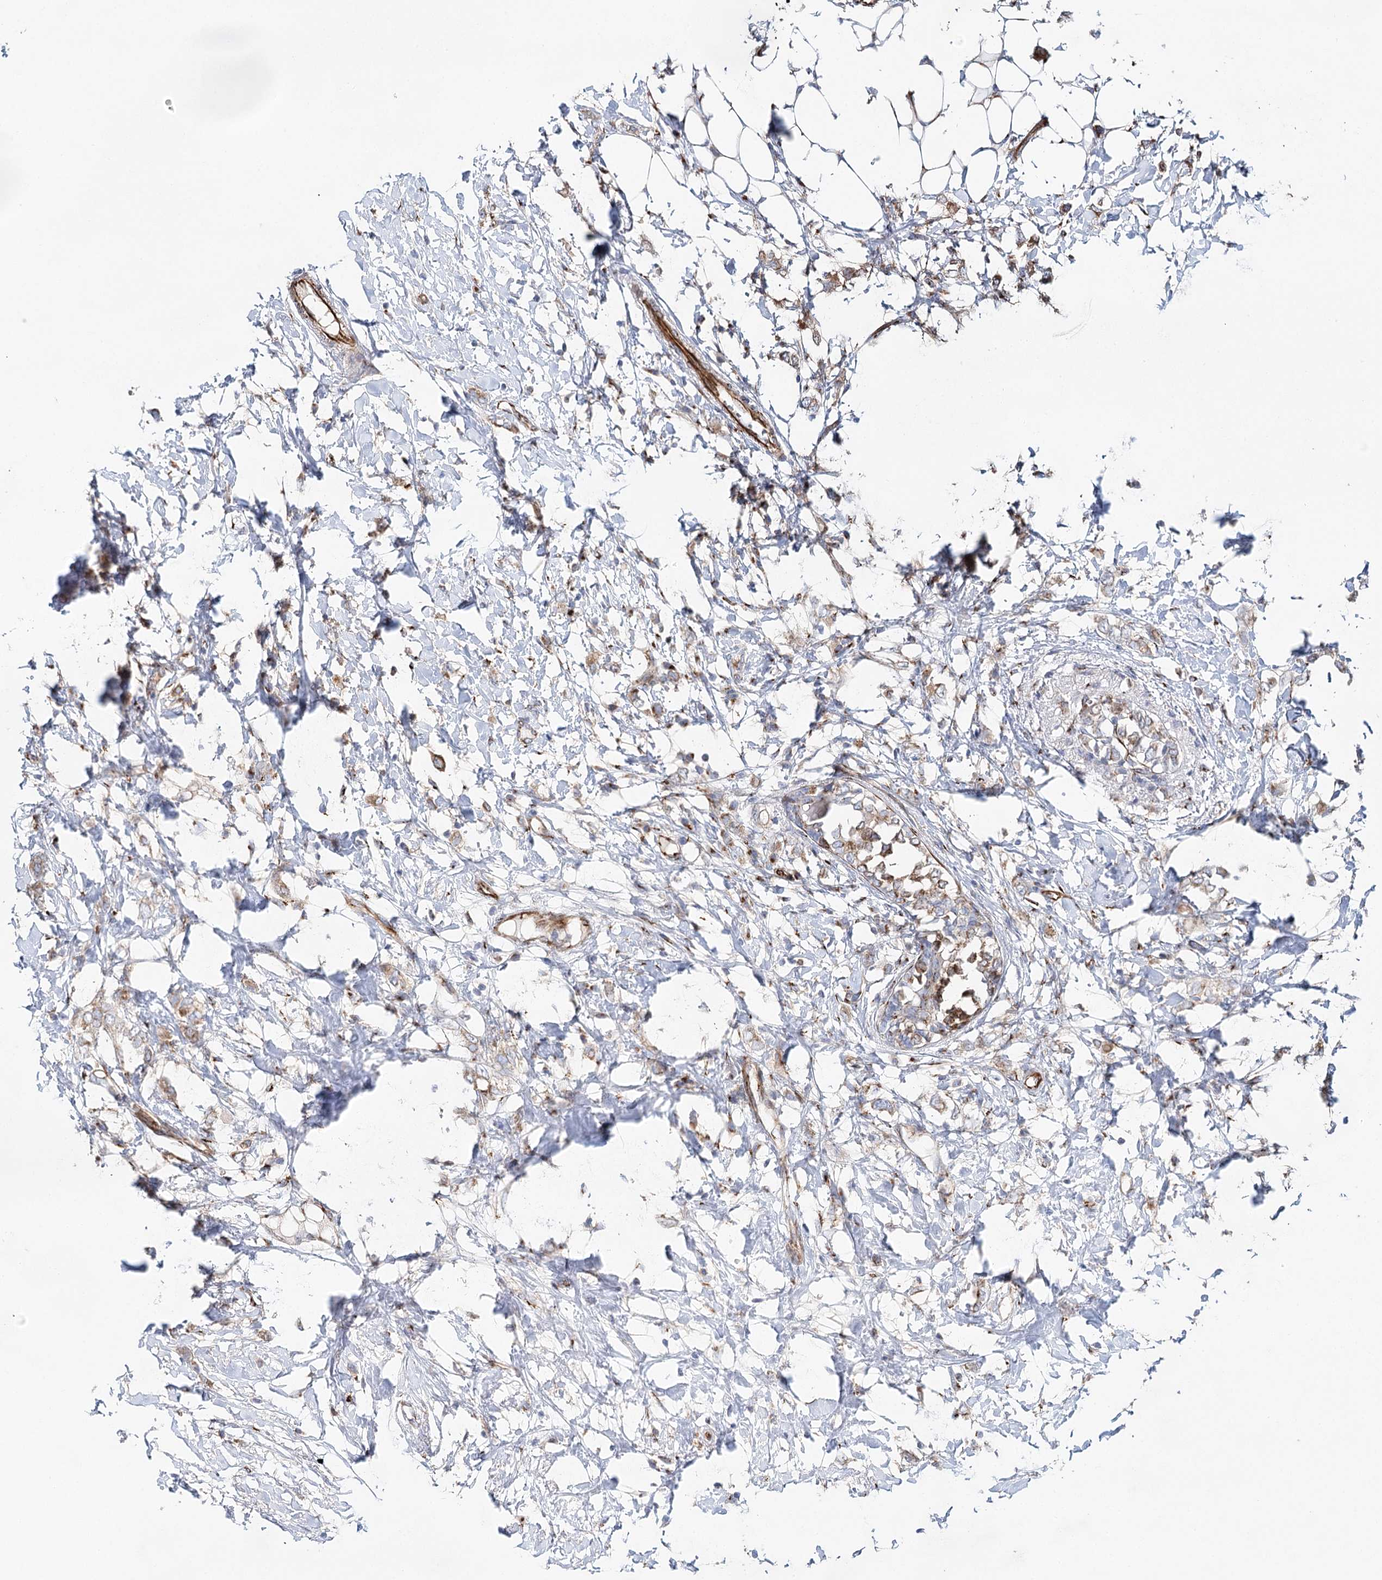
{"staining": {"intensity": "moderate", "quantity": "25%-75%", "location": "cytoplasmic/membranous"}, "tissue": "breast cancer", "cell_type": "Tumor cells", "image_type": "cancer", "snomed": [{"axis": "morphology", "description": "Normal tissue, NOS"}, {"axis": "morphology", "description": "Lobular carcinoma"}, {"axis": "topography", "description": "Breast"}], "caption": "Moderate cytoplasmic/membranous positivity is identified in about 25%-75% of tumor cells in breast cancer.", "gene": "ABRAXAS2", "patient": {"sex": "female", "age": 47}}